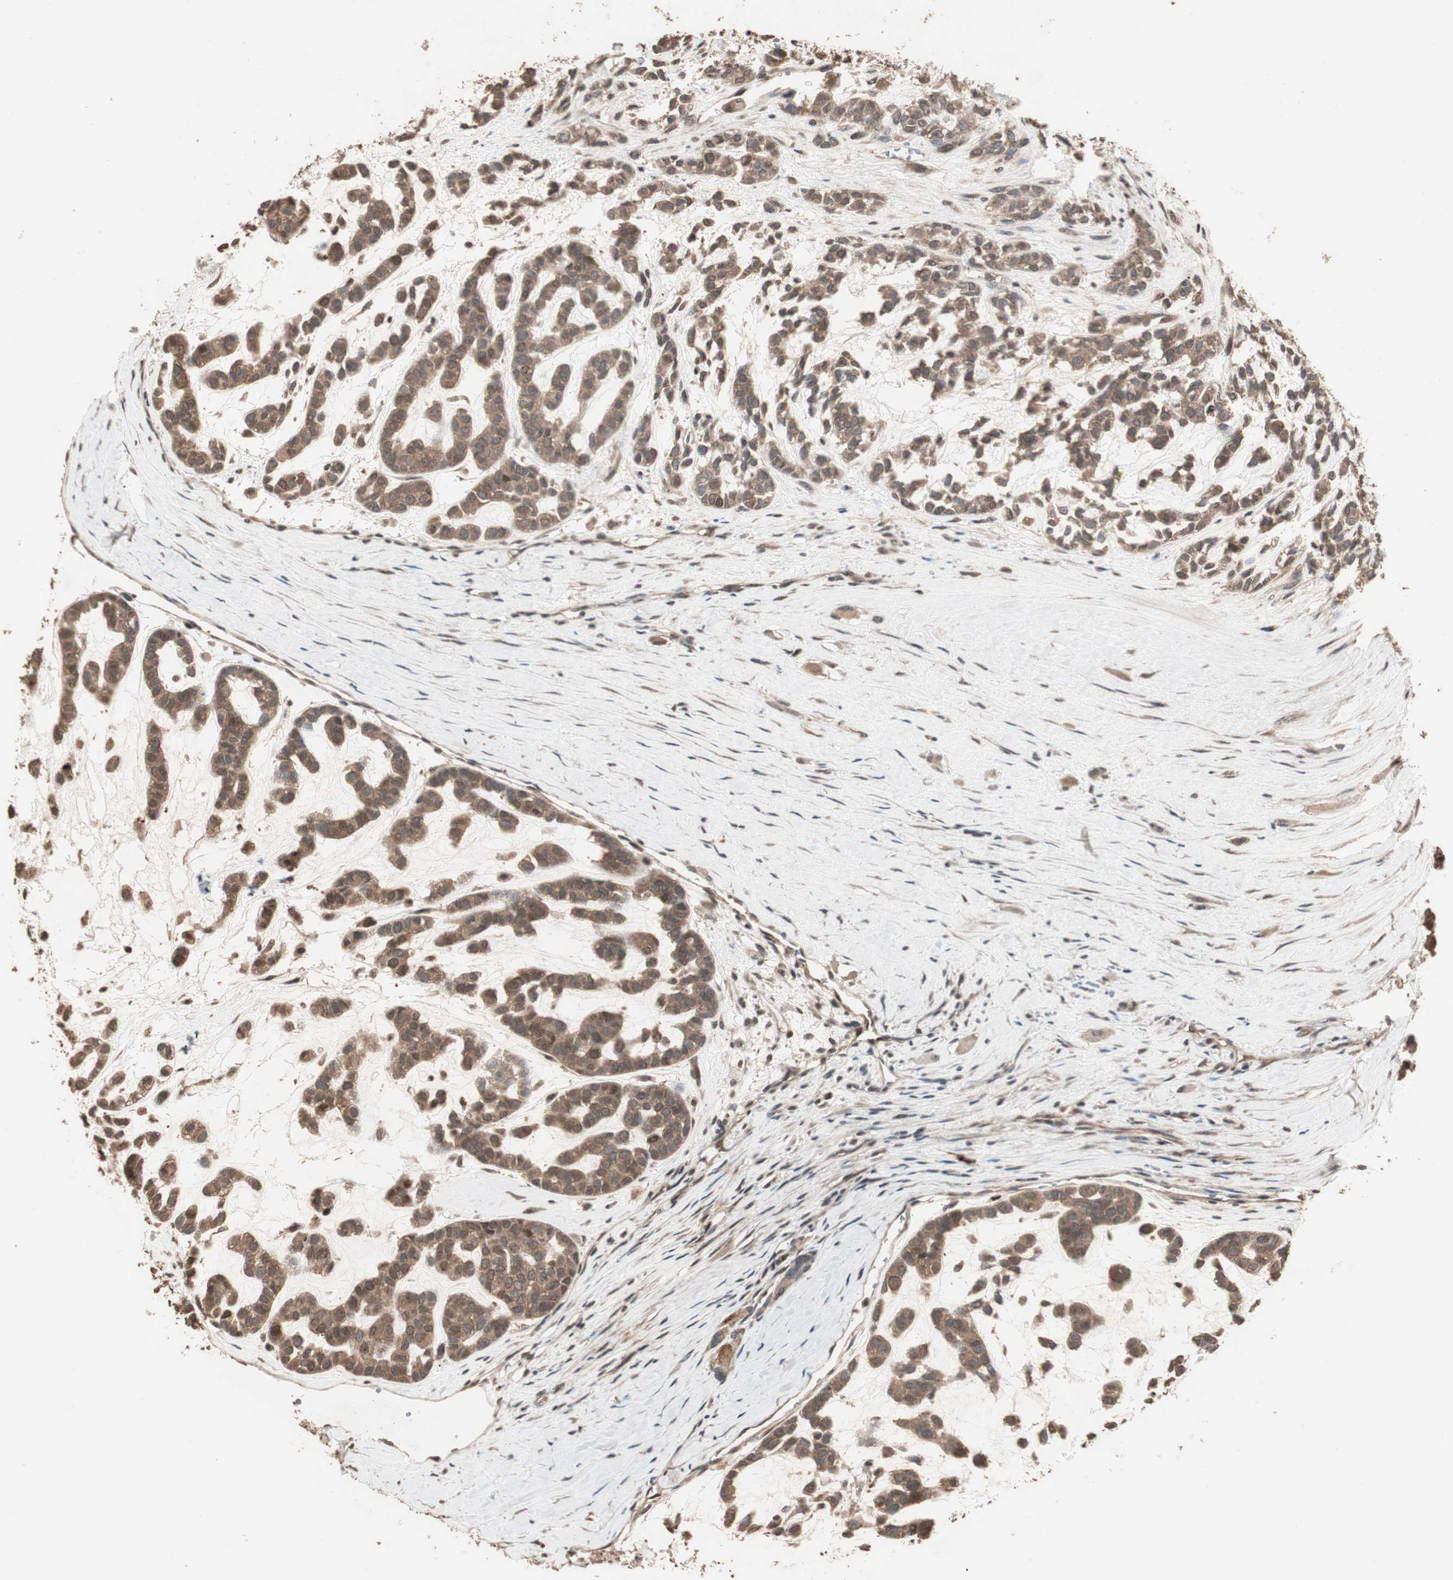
{"staining": {"intensity": "moderate", "quantity": ">75%", "location": "cytoplasmic/membranous"}, "tissue": "head and neck cancer", "cell_type": "Tumor cells", "image_type": "cancer", "snomed": [{"axis": "morphology", "description": "Adenocarcinoma, NOS"}, {"axis": "morphology", "description": "Adenoma, NOS"}, {"axis": "topography", "description": "Head-Neck"}], "caption": "Immunohistochemistry (IHC) image of head and neck cancer stained for a protein (brown), which displays medium levels of moderate cytoplasmic/membranous staining in about >75% of tumor cells.", "gene": "USP20", "patient": {"sex": "female", "age": 55}}